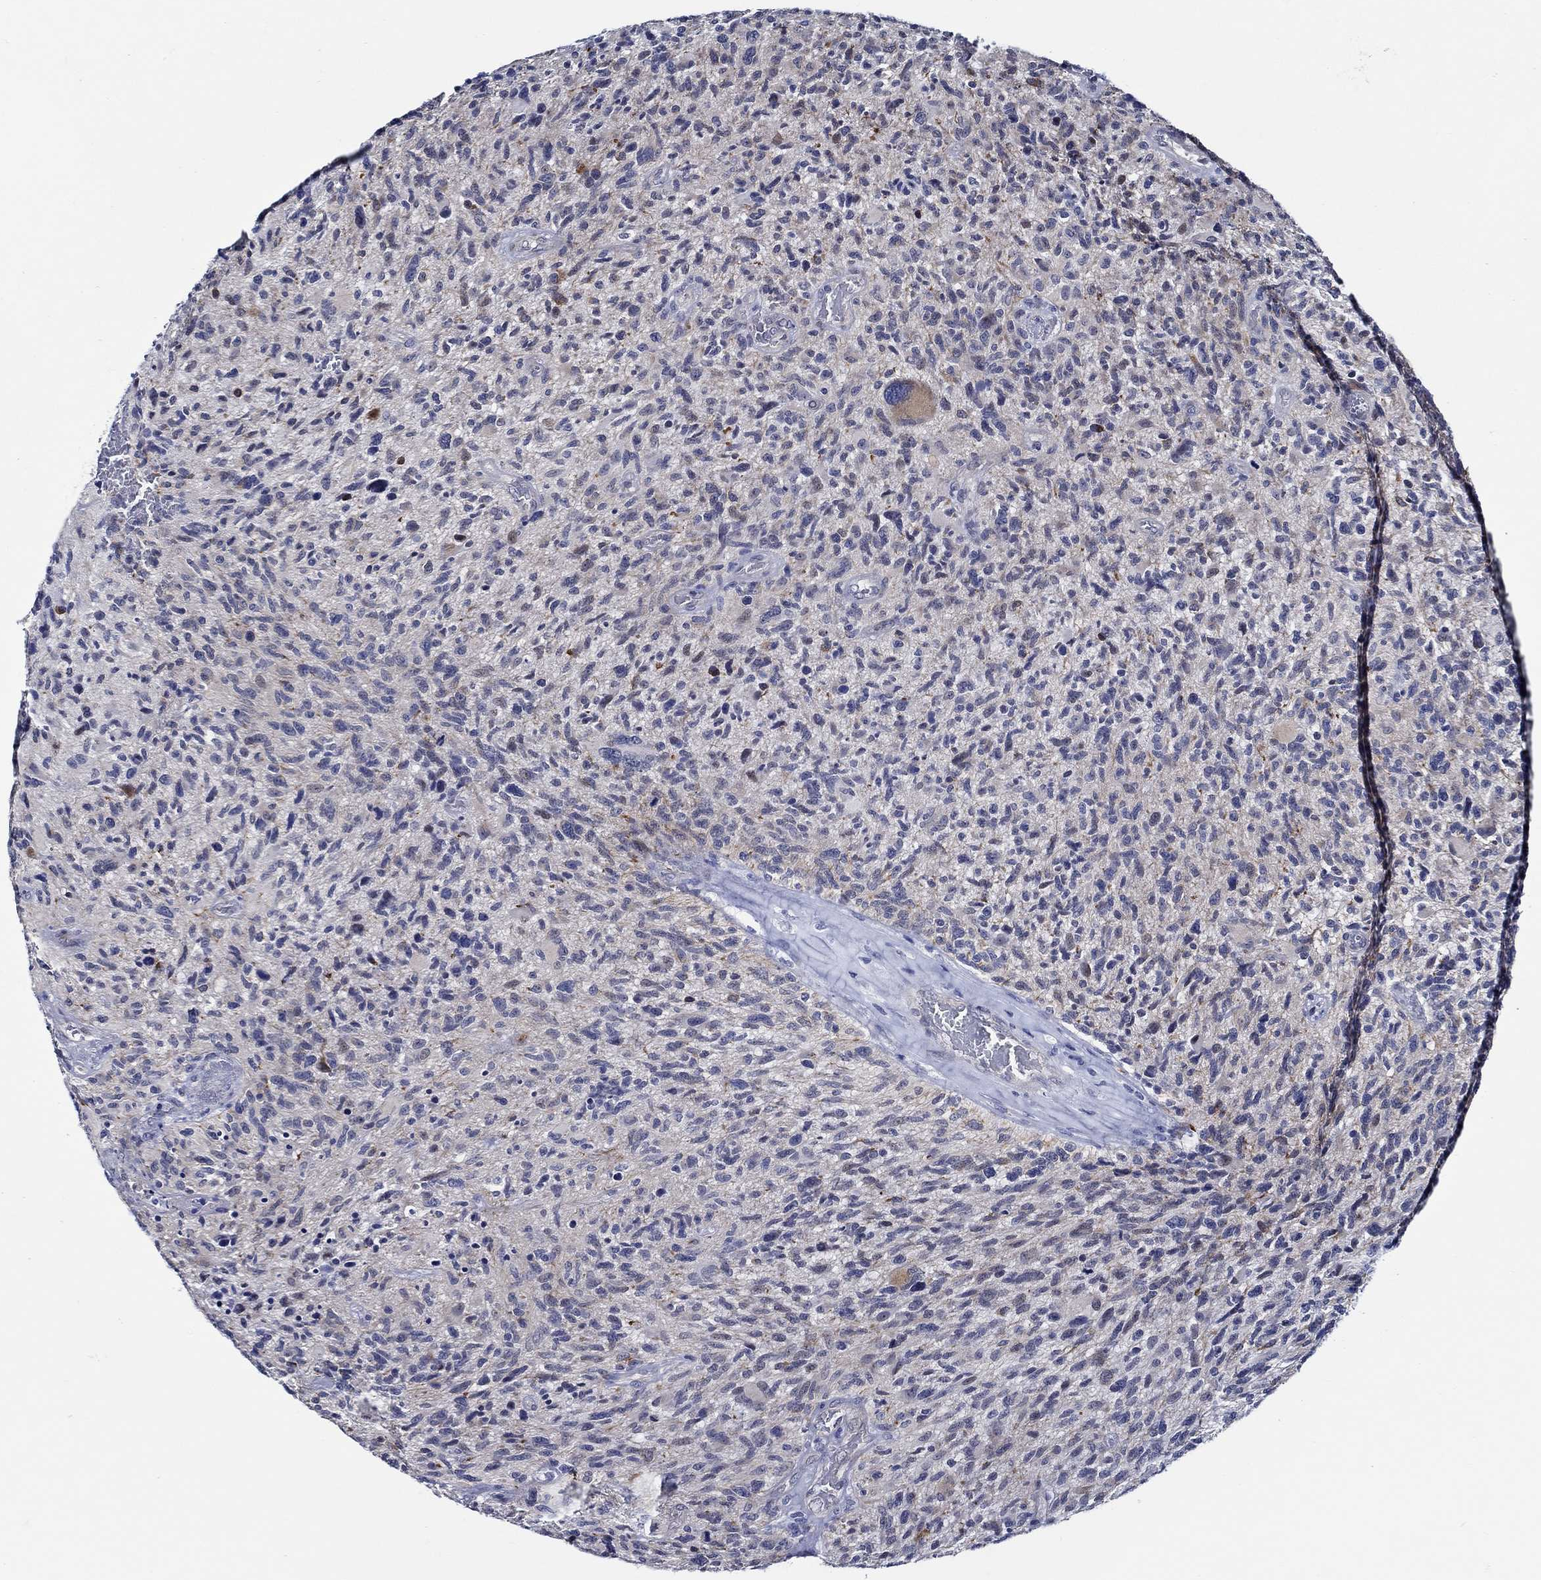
{"staining": {"intensity": "negative", "quantity": "none", "location": "none"}, "tissue": "glioma", "cell_type": "Tumor cells", "image_type": "cancer", "snomed": [{"axis": "morphology", "description": "Glioma, malignant, NOS"}, {"axis": "morphology", "description": "Glioma, malignant, High grade"}, {"axis": "topography", "description": "Brain"}], "caption": "Histopathology image shows no protein positivity in tumor cells of glioma (malignant) tissue.", "gene": "C8orf48", "patient": {"sex": "female", "age": 71}}